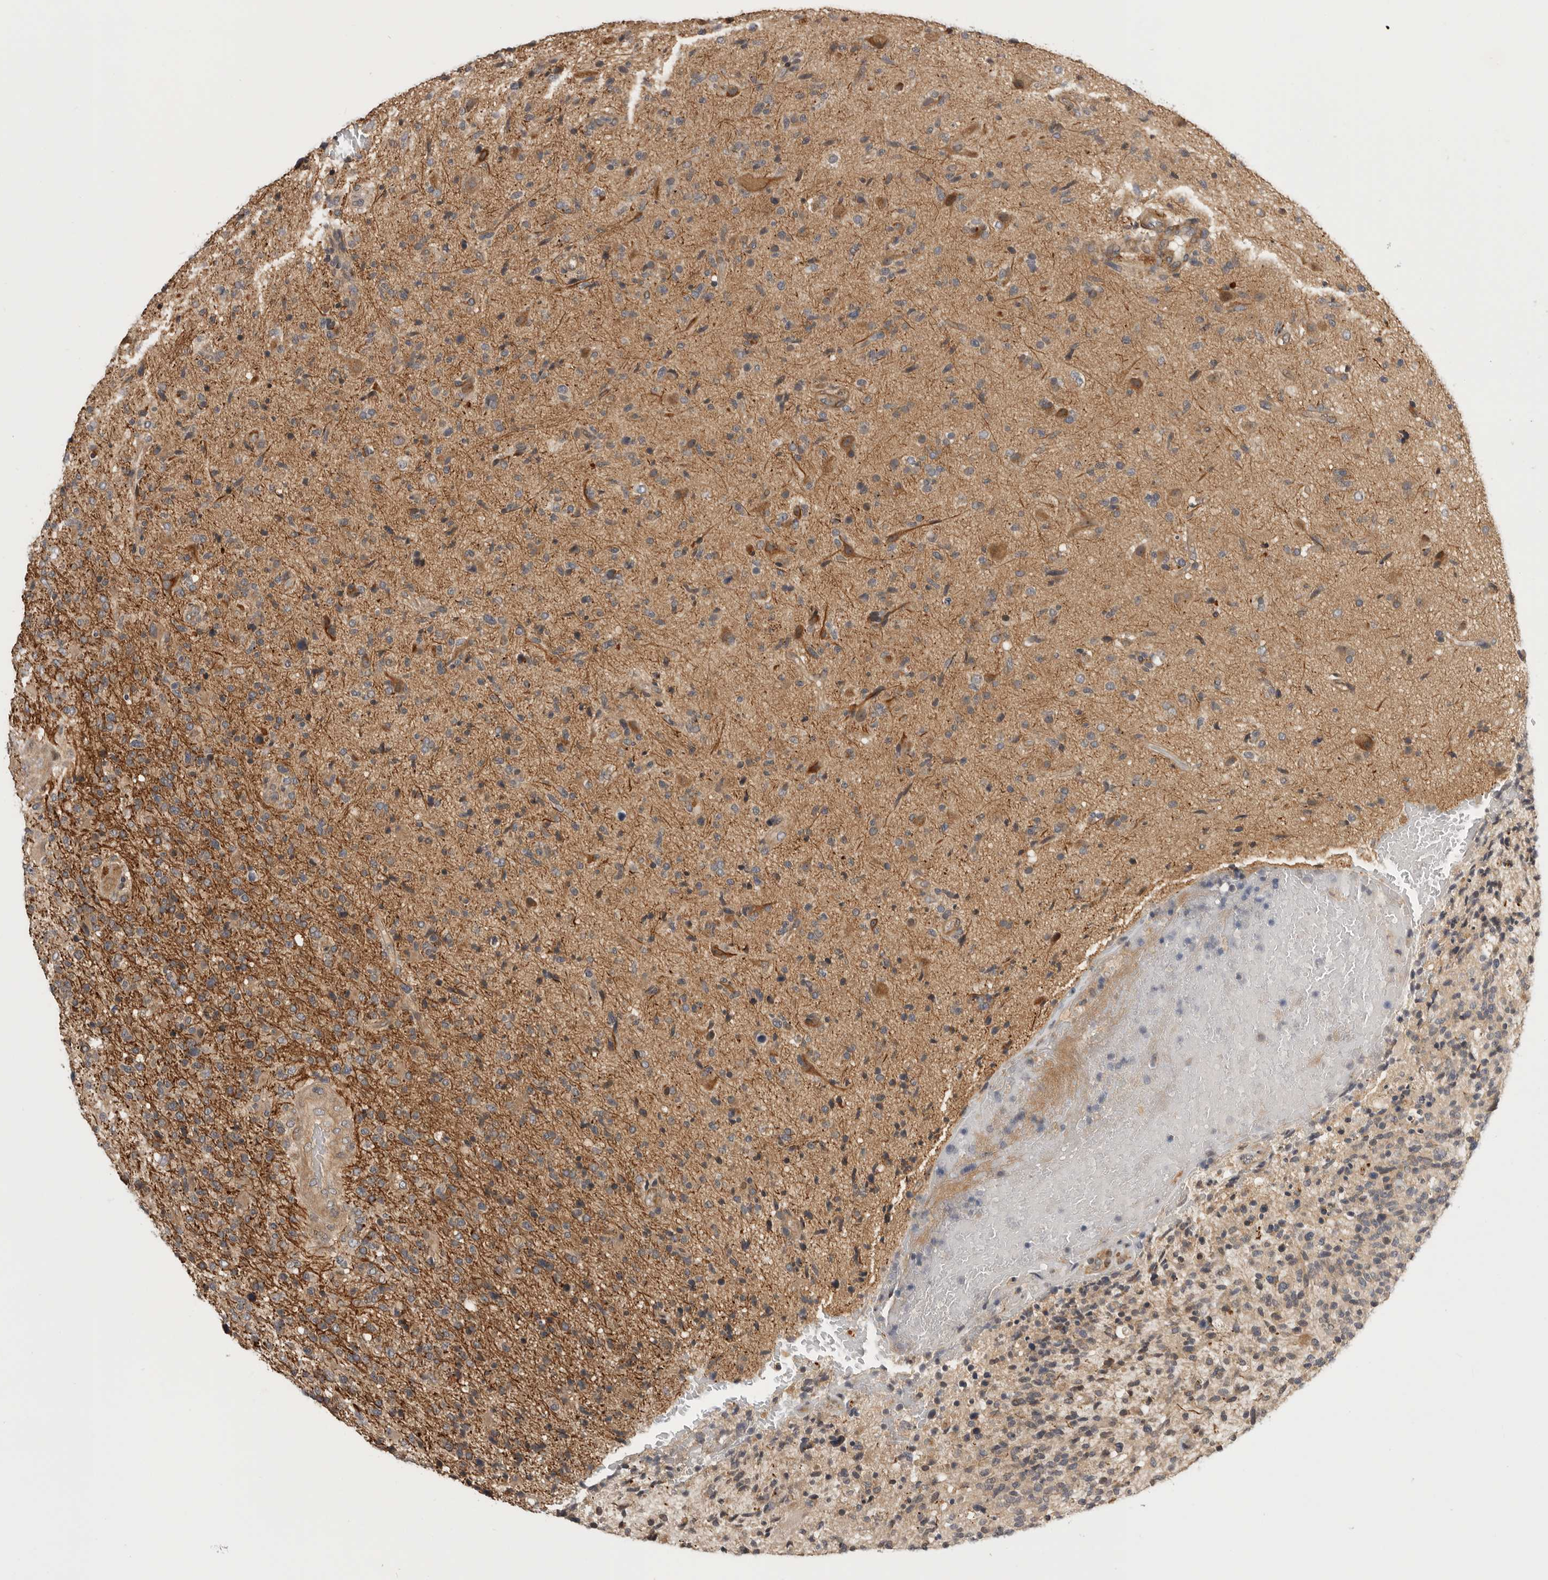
{"staining": {"intensity": "weak", "quantity": ">75%", "location": "cytoplasmic/membranous"}, "tissue": "glioma", "cell_type": "Tumor cells", "image_type": "cancer", "snomed": [{"axis": "morphology", "description": "Glioma, malignant, High grade"}, {"axis": "topography", "description": "Brain"}], "caption": "The micrograph shows a brown stain indicating the presence of a protein in the cytoplasmic/membranous of tumor cells in glioma.", "gene": "CUEDC1", "patient": {"sex": "male", "age": 72}}